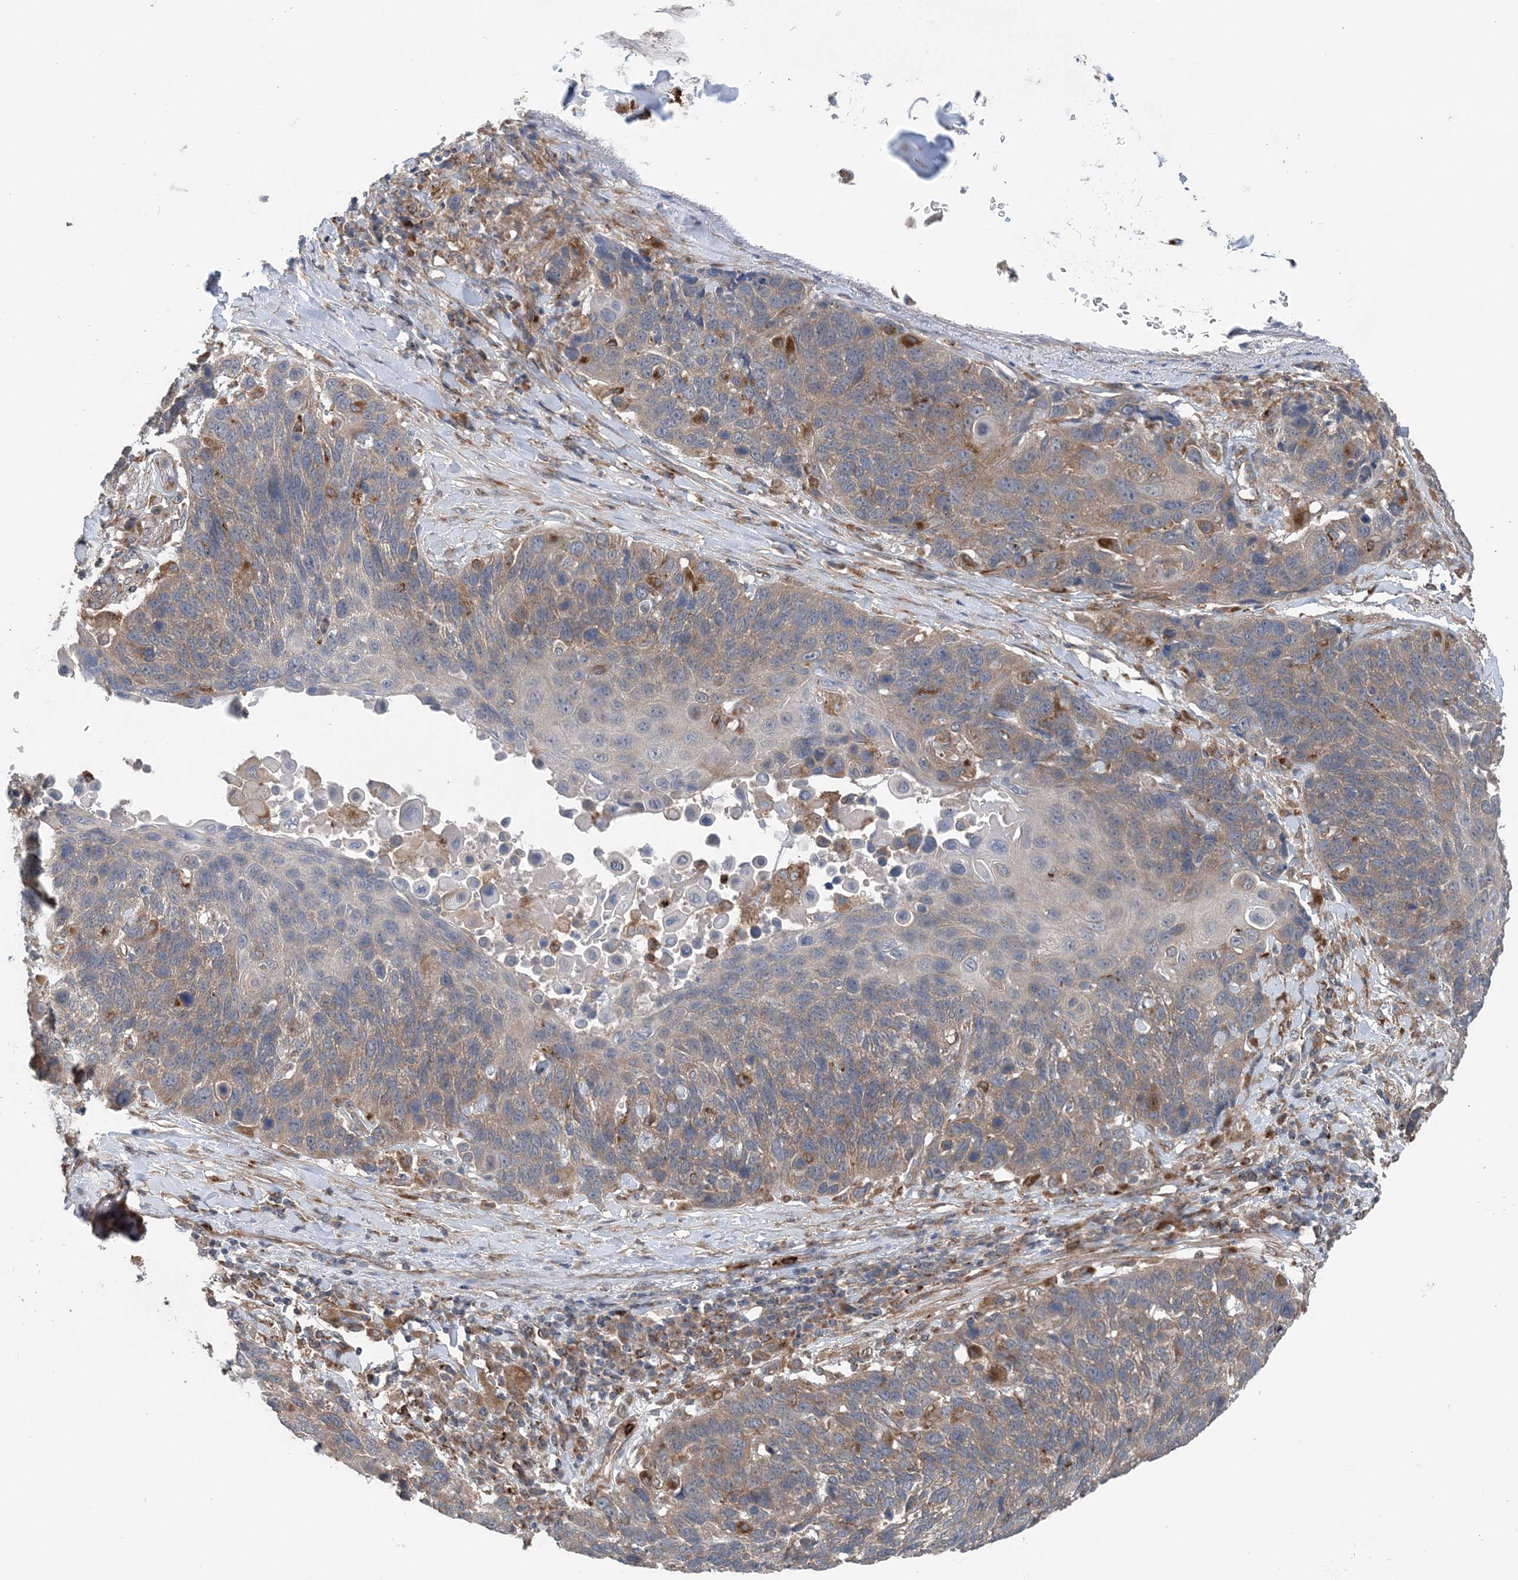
{"staining": {"intensity": "weak", "quantity": "25%-75%", "location": "cytoplasmic/membranous"}, "tissue": "lung cancer", "cell_type": "Tumor cells", "image_type": "cancer", "snomed": [{"axis": "morphology", "description": "Squamous cell carcinoma, NOS"}, {"axis": "topography", "description": "Lung"}], "caption": "Protein analysis of lung squamous cell carcinoma tissue exhibits weak cytoplasmic/membranous staining in approximately 25%-75% of tumor cells.", "gene": "PTTG1IP", "patient": {"sex": "male", "age": 66}}